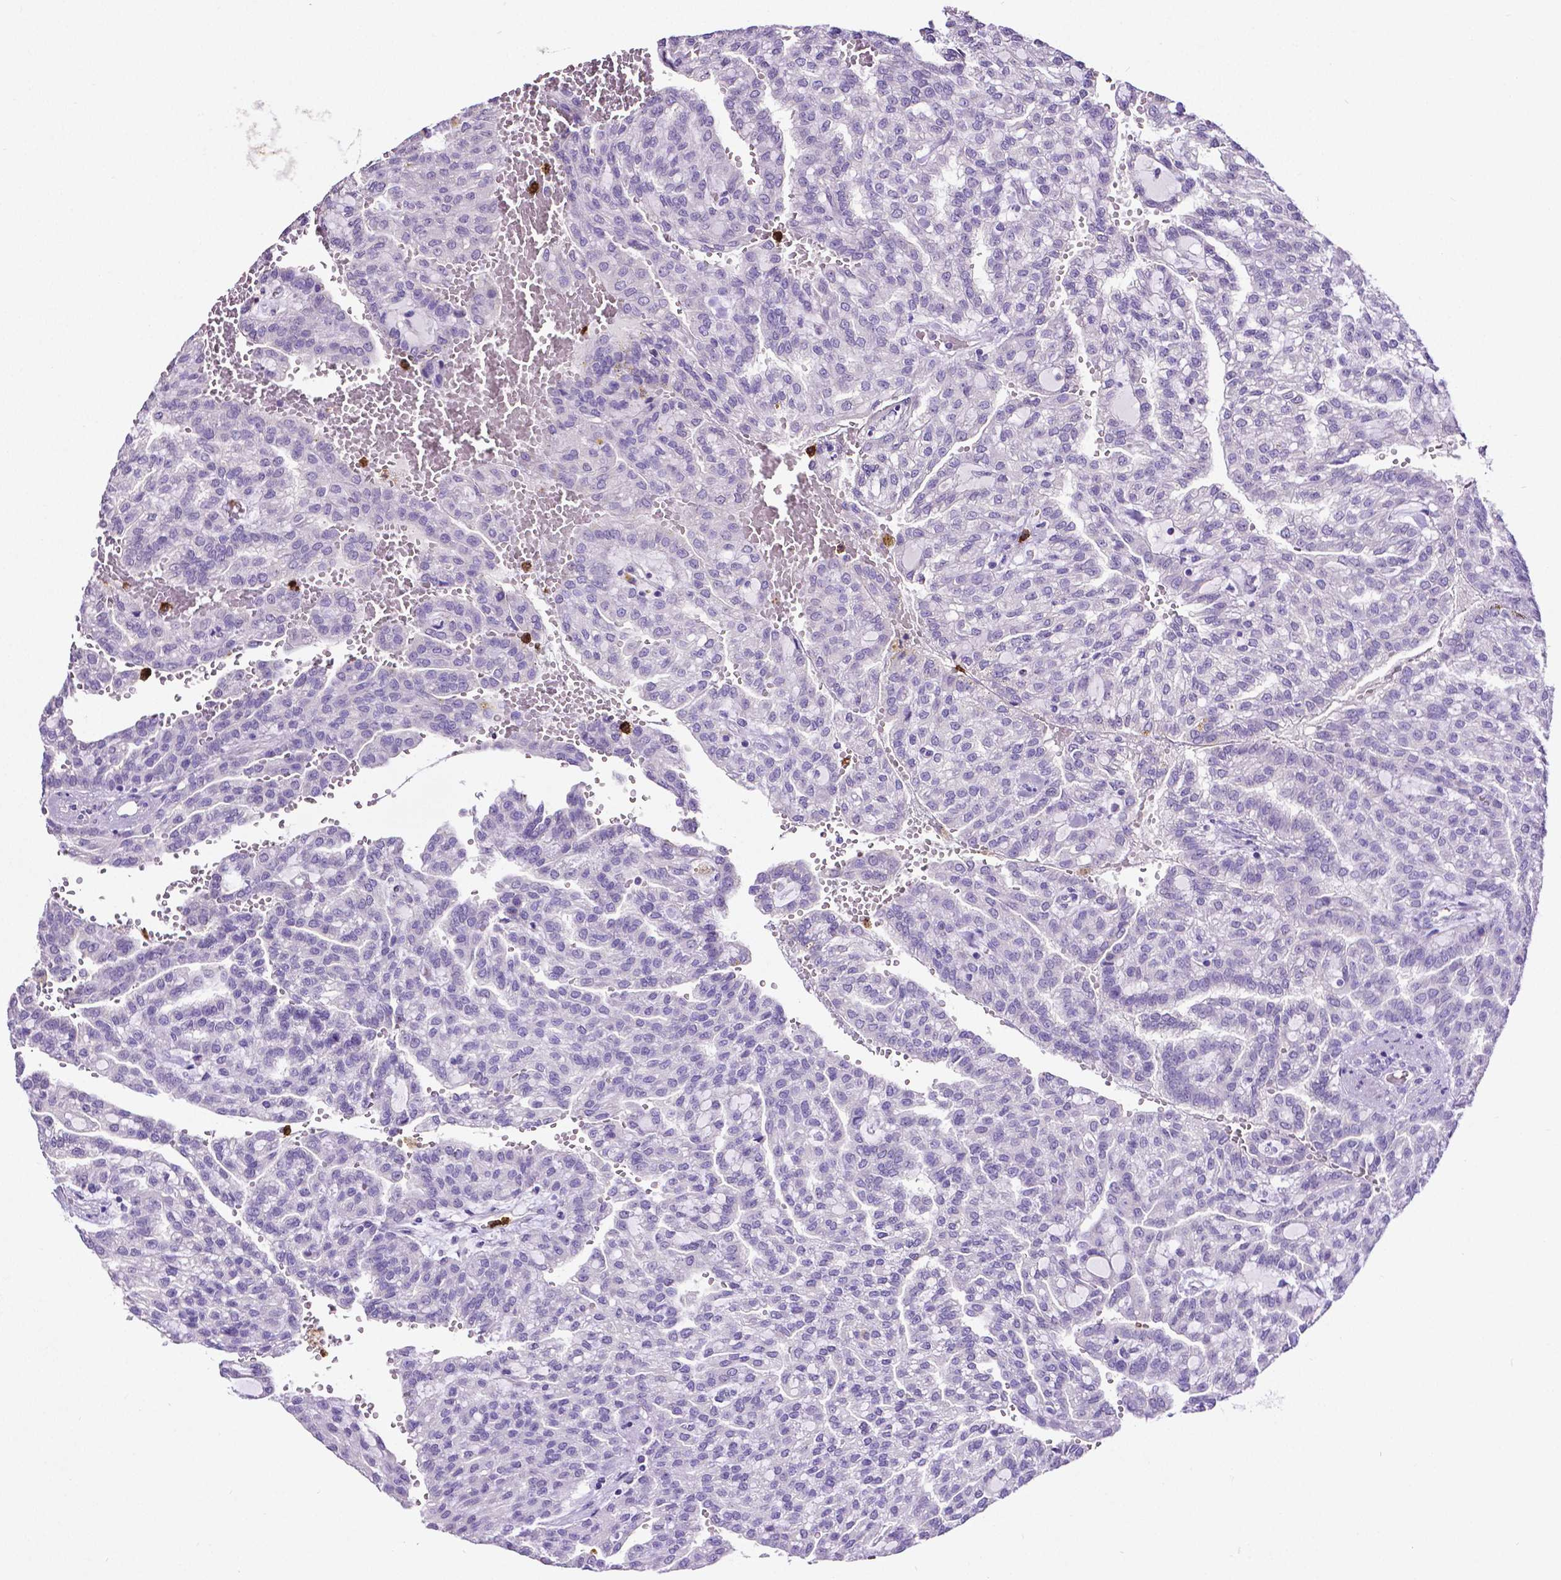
{"staining": {"intensity": "negative", "quantity": "none", "location": "none"}, "tissue": "renal cancer", "cell_type": "Tumor cells", "image_type": "cancer", "snomed": [{"axis": "morphology", "description": "Adenocarcinoma, NOS"}, {"axis": "topography", "description": "Kidney"}], "caption": "The immunohistochemistry (IHC) photomicrograph has no significant staining in tumor cells of adenocarcinoma (renal) tissue.", "gene": "MMP9", "patient": {"sex": "male", "age": 63}}